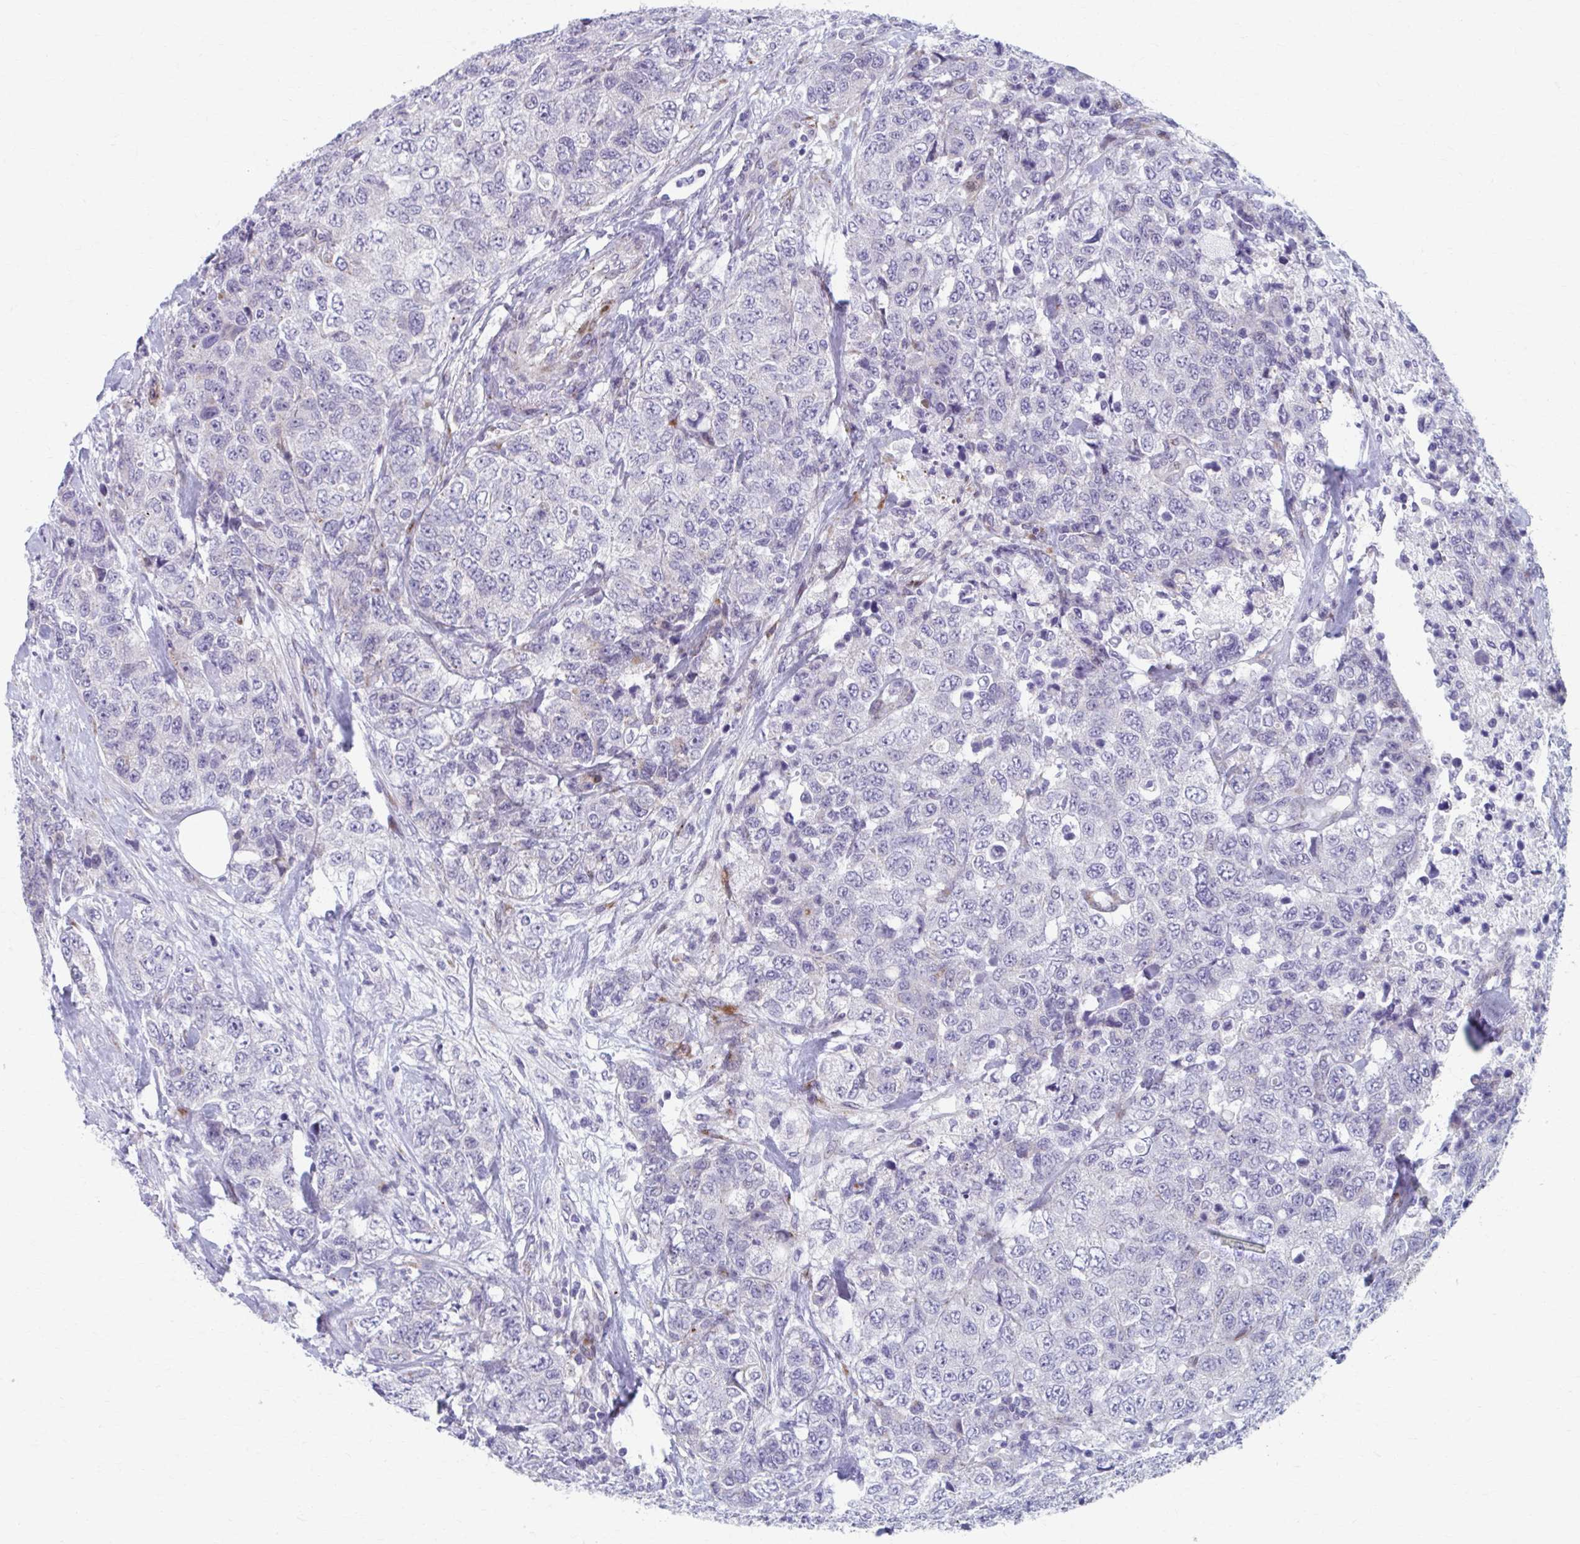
{"staining": {"intensity": "negative", "quantity": "none", "location": "none"}, "tissue": "urothelial cancer", "cell_type": "Tumor cells", "image_type": "cancer", "snomed": [{"axis": "morphology", "description": "Urothelial carcinoma, High grade"}, {"axis": "topography", "description": "Urinary bladder"}], "caption": "Immunohistochemistry (IHC) histopathology image of neoplastic tissue: high-grade urothelial carcinoma stained with DAB (3,3'-diaminobenzidine) exhibits no significant protein positivity in tumor cells.", "gene": "OLFM2", "patient": {"sex": "female", "age": 78}}